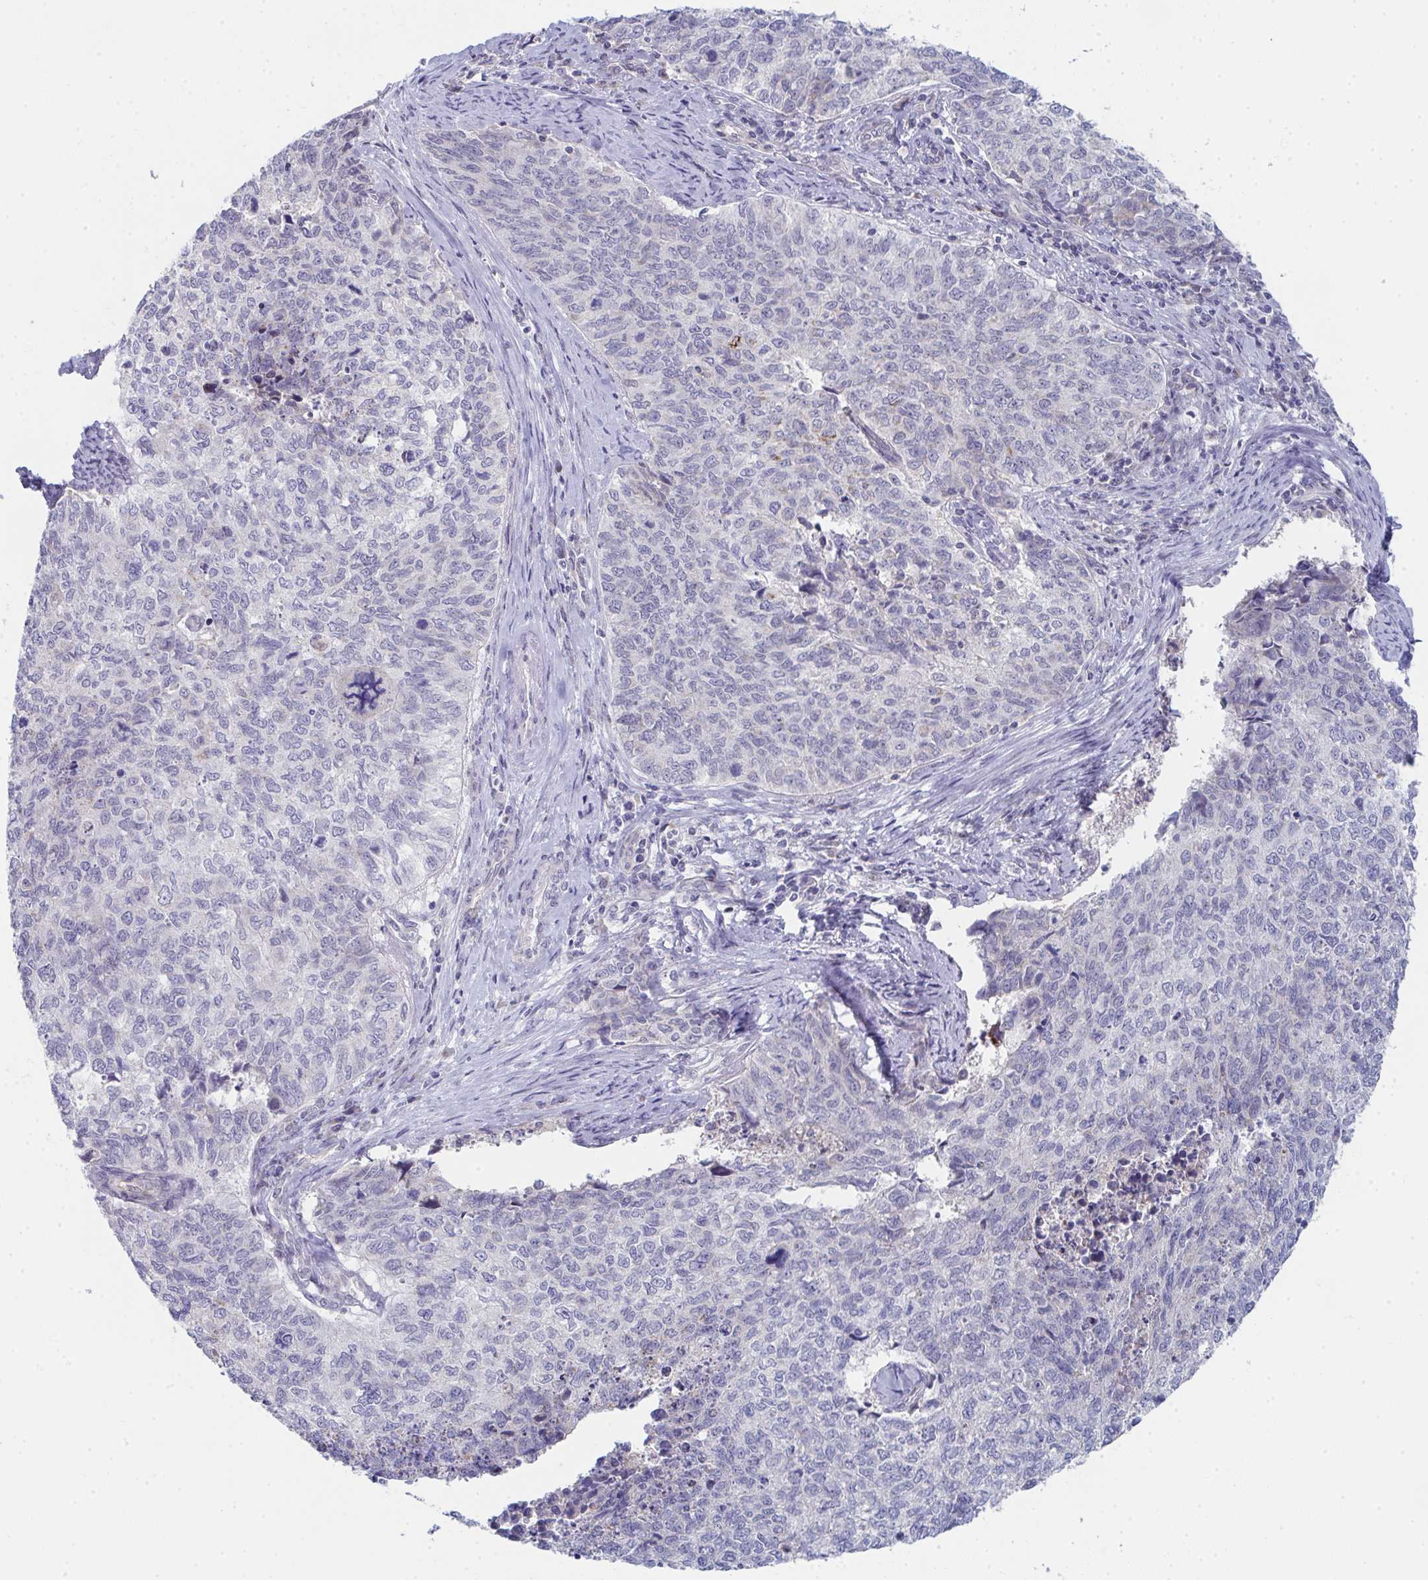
{"staining": {"intensity": "negative", "quantity": "none", "location": "none"}, "tissue": "cervical cancer", "cell_type": "Tumor cells", "image_type": "cancer", "snomed": [{"axis": "morphology", "description": "Adenocarcinoma, NOS"}, {"axis": "topography", "description": "Cervix"}], "caption": "High magnification brightfield microscopy of cervical cancer (adenocarcinoma) stained with DAB (3,3'-diaminobenzidine) (brown) and counterstained with hematoxylin (blue): tumor cells show no significant staining.", "gene": "VWDE", "patient": {"sex": "female", "age": 63}}